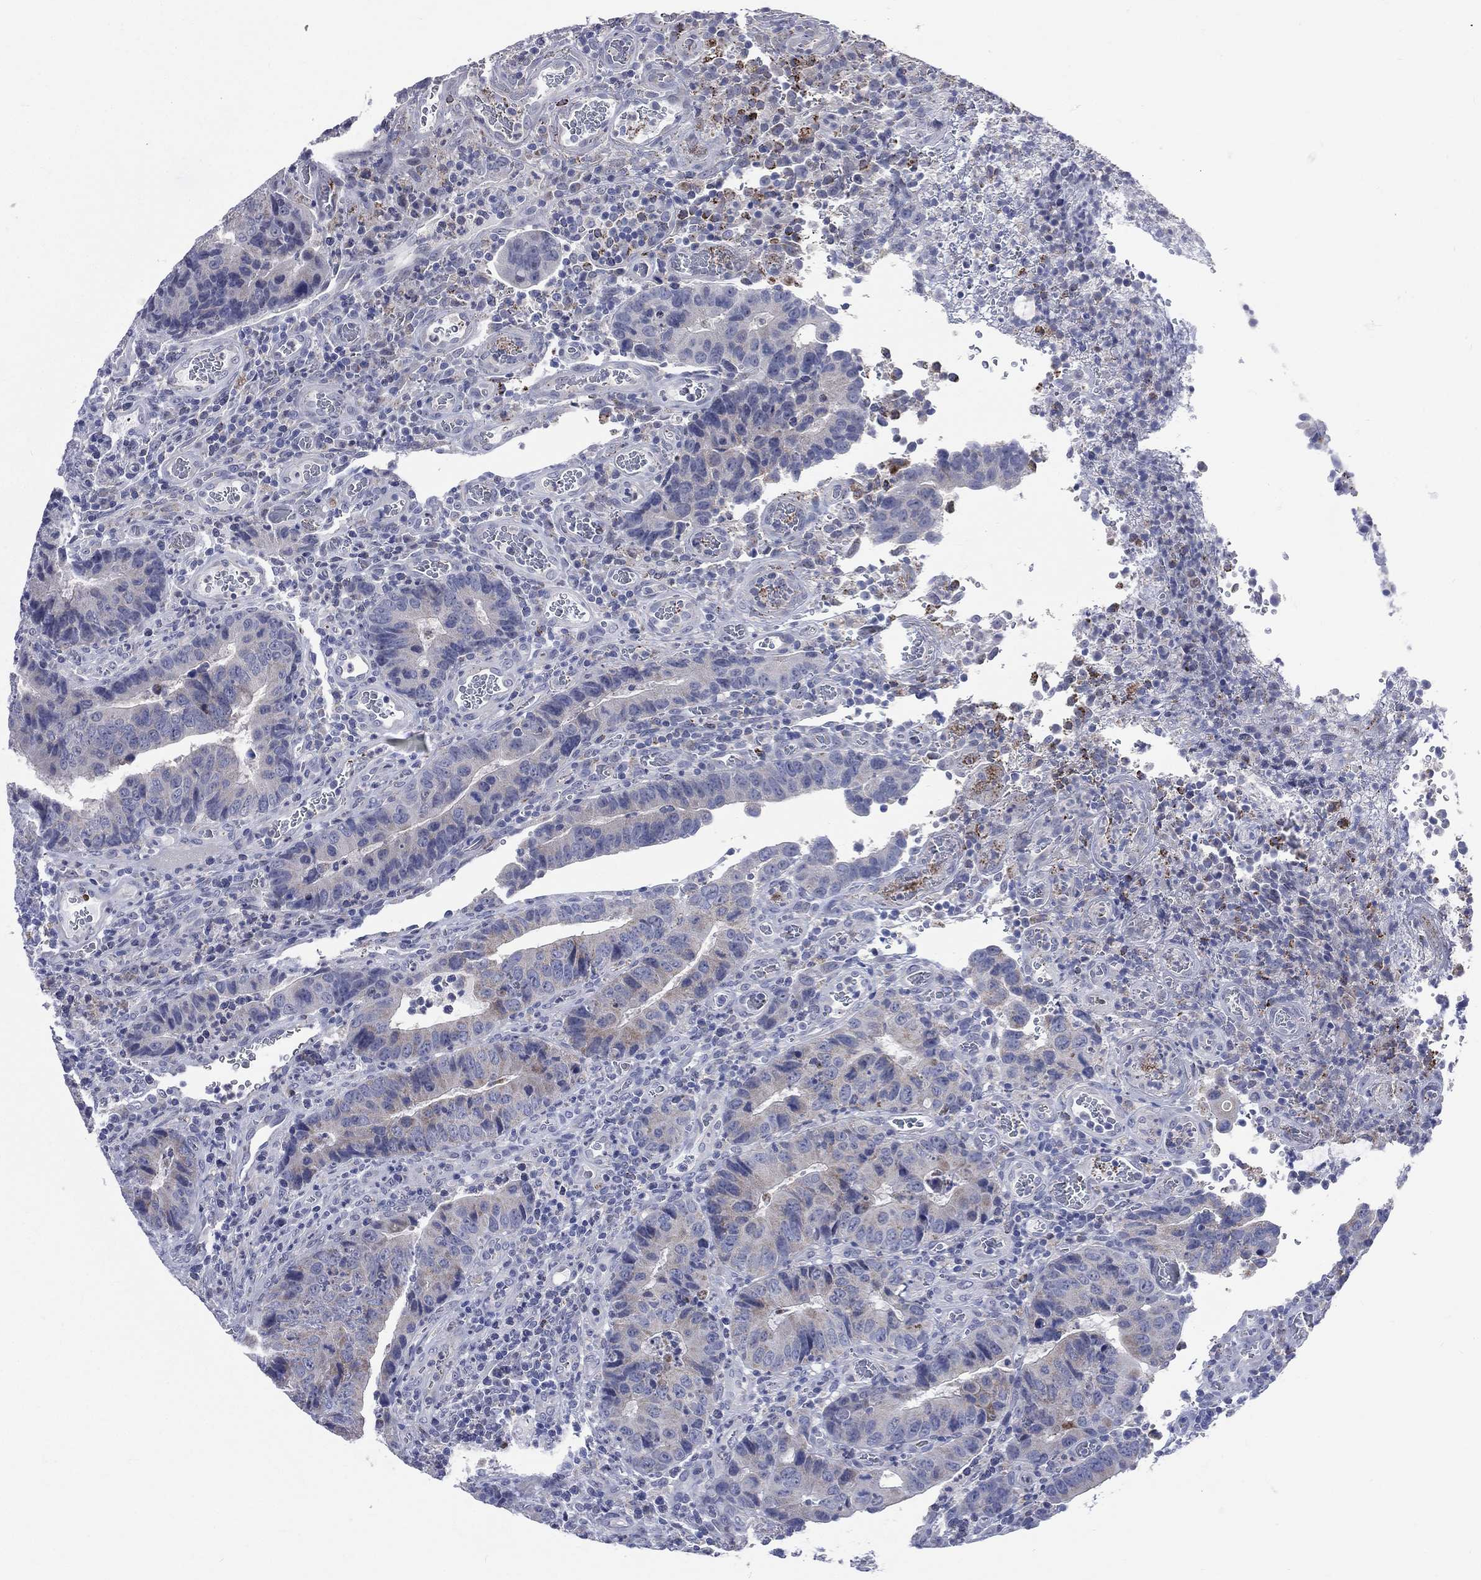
{"staining": {"intensity": "weak", "quantity": "<25%", "location": "cytoplasmic/membranous"}, "tissue": "colorectal cancer", "cell_type": "Tumor cells", "image_type": "cancer", "snomed": [{"axis": "morphology", "description": "Adenocarcinoma, NOS"}, {"axis": "topography", "description": "Colon"}], "caption": "DAB (3,3'-diaminobenzidine) immunohistochemical staining of human colorectal cancer (adenocarcinoma) reveals no significant expression in tumor cells.", "gene": "AKAP3", "patient": {"sex": "female", "age": 56}}